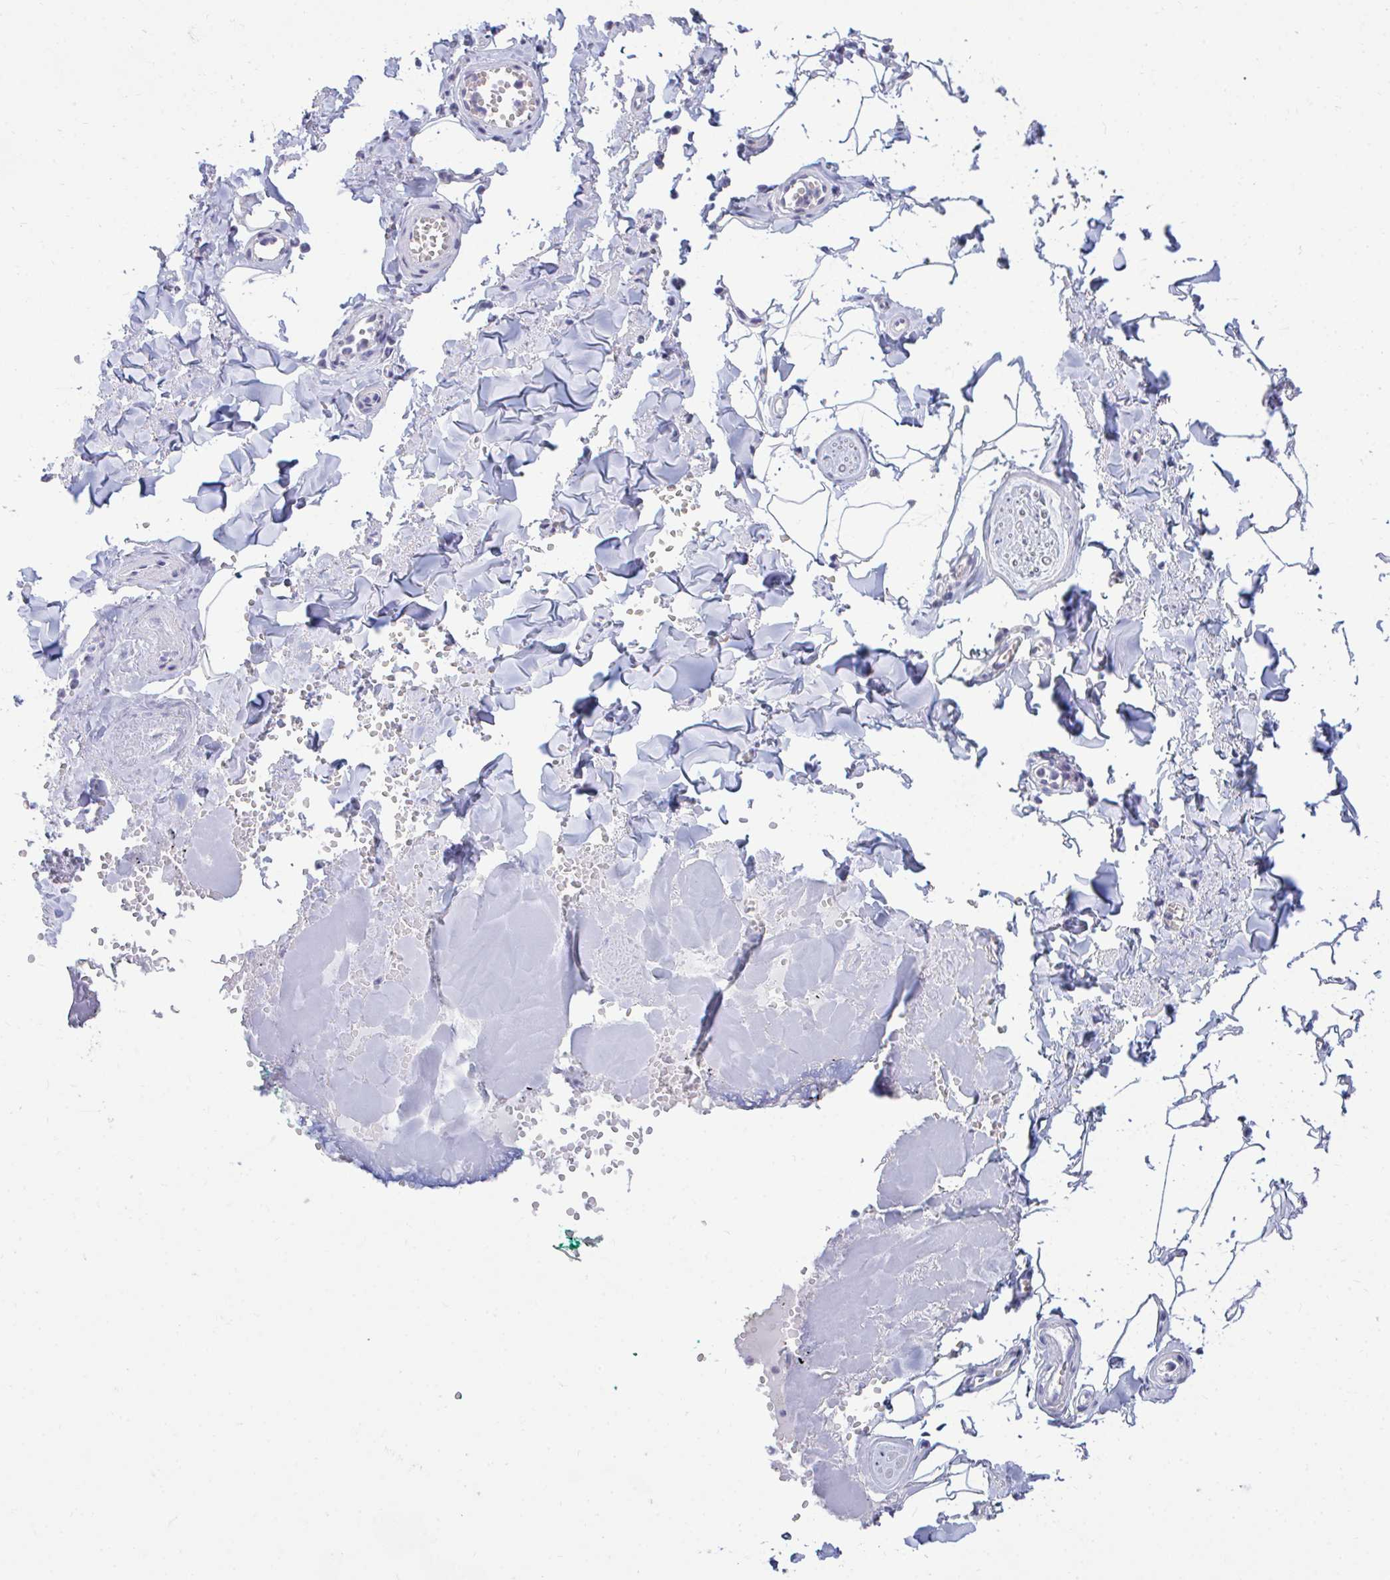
{"staining": {"intensity": "negative", "quantity": "none", "location": "none"}, "tissue": "adipose tissue", "cell_type": "Adipocytes", "image_type": "normal", "snomed": [{"axis": "morphology", "description": "Normal tissue, NOS"}, {"axis": "topography", "description": "Vulva"}, {"axis": "topography", "description": "Peripheral nerve tissue"}], "caption": "A high-resolution photomicrograph shows immunohistochemistry (IHC) staining of benign adipose tissue, which reveals no significant staining in adipocytes.", "gene": "CSE1L", "patient": {"sex": "female", "age": 66}}